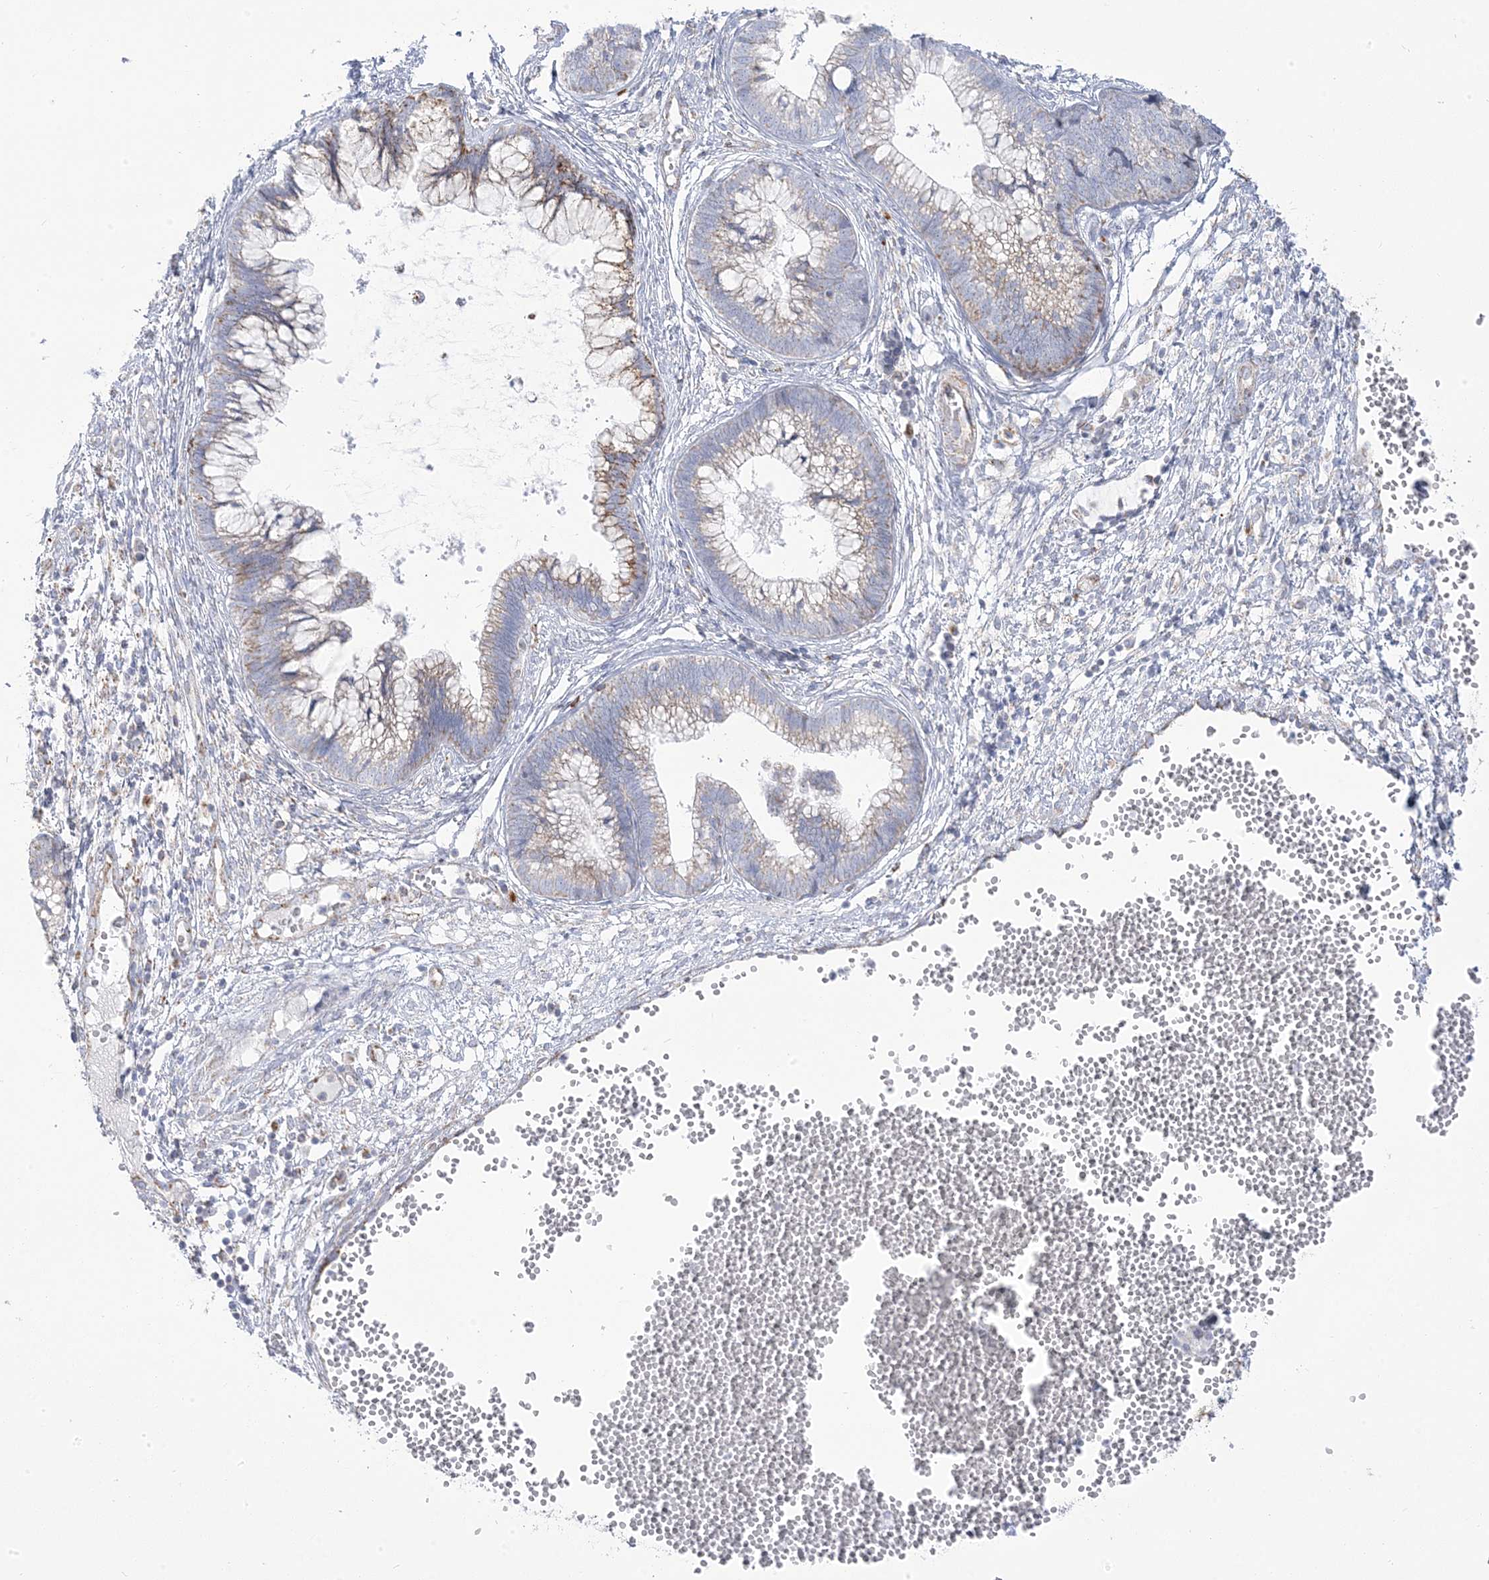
{"staining": {"intensity": "moderate", "quantity": "25%-75%", "location": "cytoplasmic/membranous"}, "tissue": "cervical cancer", "cell_type": "Tumor cells", "image_type": "cancer", "snomed": [{"axis": "morphology", "description": "Adenocarcinoma, NOS"}, {"axis": "topography", "description": "Cervix"}], "caption": "Approximately 25%-75% of tumor cells in cervical cancer reveal moderate cytoplasmic/membranous protein staining as visualized by brown immunohistochemical staining.", "gene": "PCCB", "patient": {"sex": "female", "age": 44}}